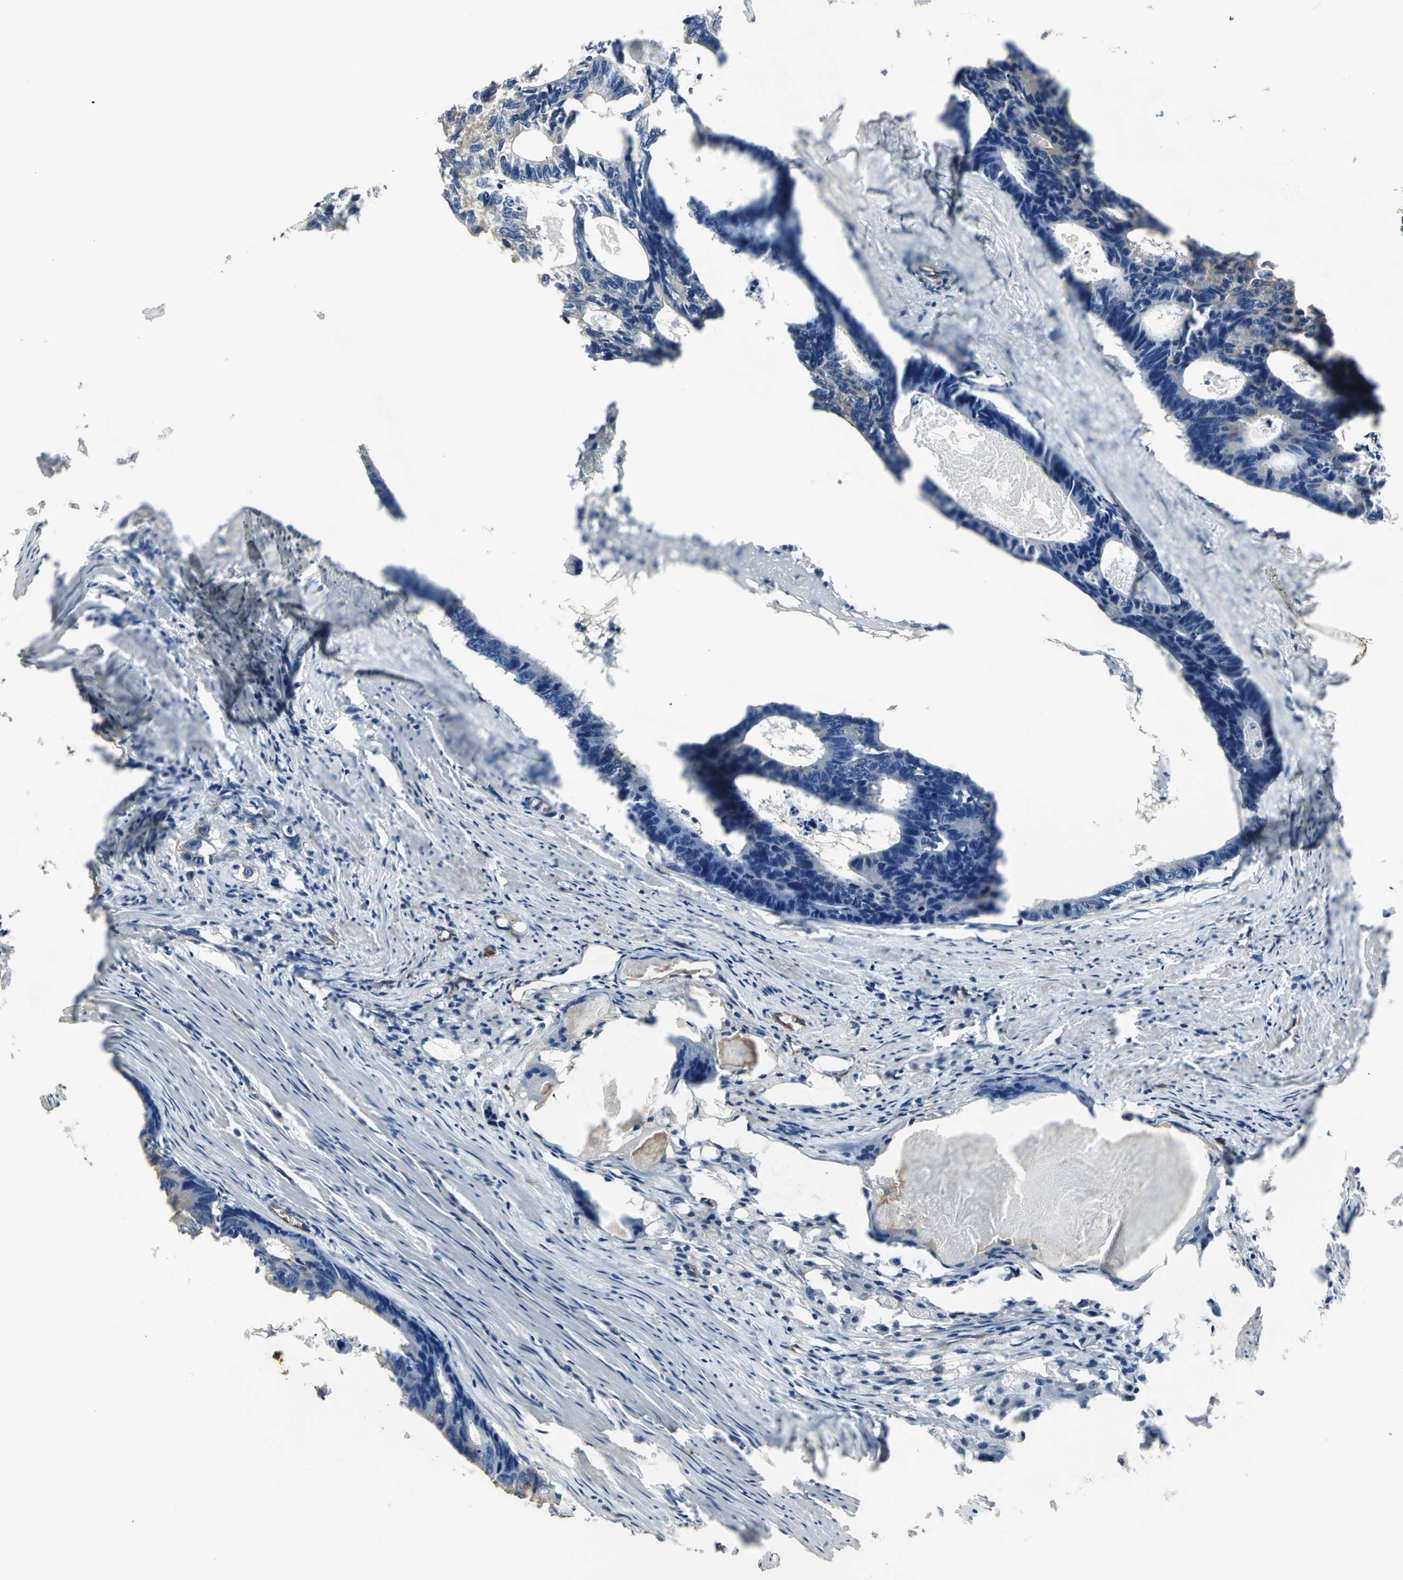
{"staining": {"intensity": "negative", "quantity": "none", "location": "none"}, "tissue": "colorectal cancer", "cell_type": "Tumor cells", "image_type": "cancer", "snomed": [{"axis": "morphology", "description": "Adenocarcinoma, NOS"}, {"axis": "topography", "description": "Colon"}], "caption": "A high-resolution photomicrograph shows immunohistochemistry staining of adenocarcinoma (colorectal), which displays no significant staining in tumor cells.", "gene": "FLNB", "patient": {"sex": "female", "age": 55}}